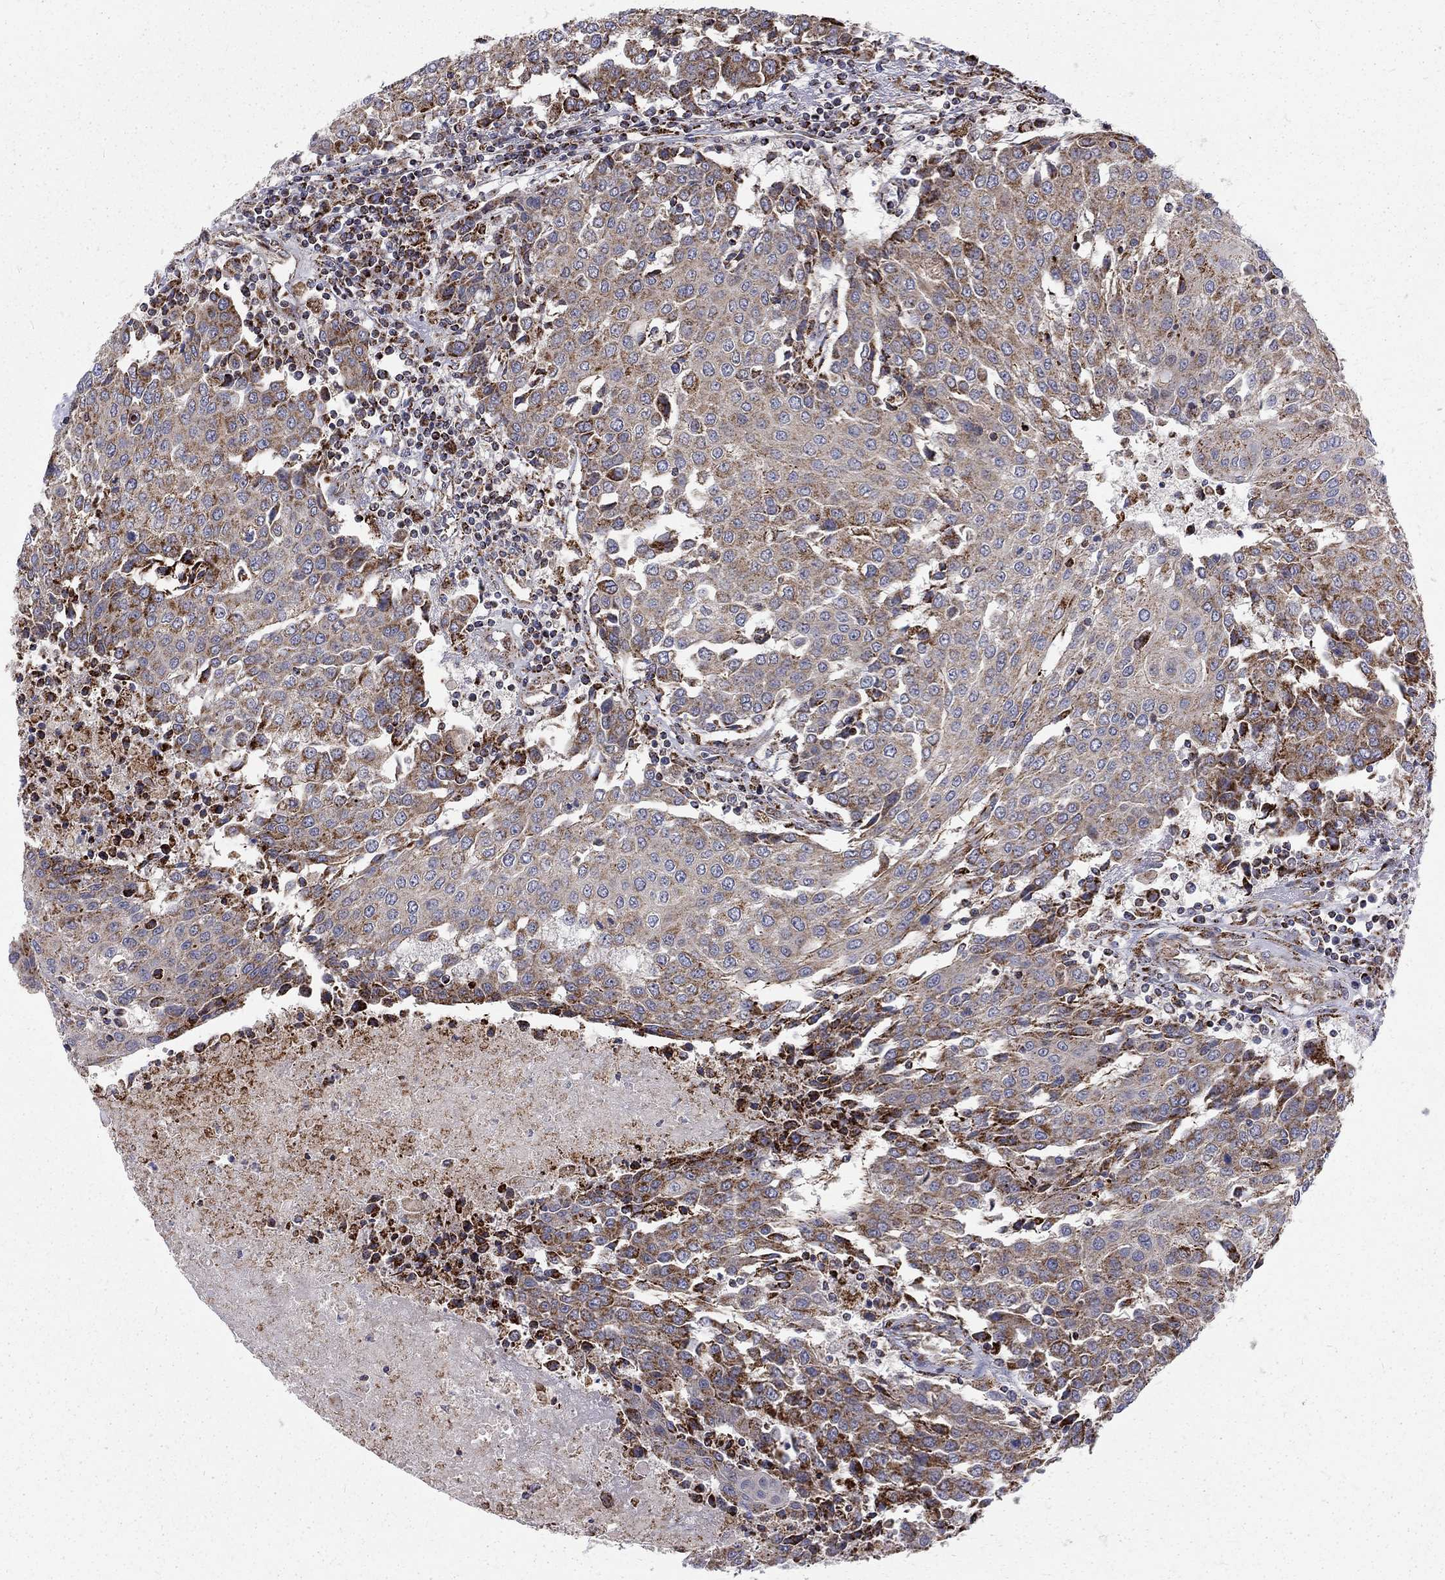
{"staining": {"intensity": "strong", "quantity": "<25%", "location": "cytoplasmic/membranous"}, "tissue": "urothelial cancer", "cell_type": "Tumor cells", "image_type": "cancer", "snomed": [{"axis": "morphology", "description": "Urothelial carcinoma, High grade"}, {"axis": "topography", "description": "Urinary bladder"}], "caption": "This is a histology image of immunohistochemistry (IHC) staining of high-grade urothelial carcinoma, which shows strong positivity in the cytoplasmic/membranous of tumor cells.", "gene": "ALDH1B1", "patient": {"sex": "female", "age": 85}}